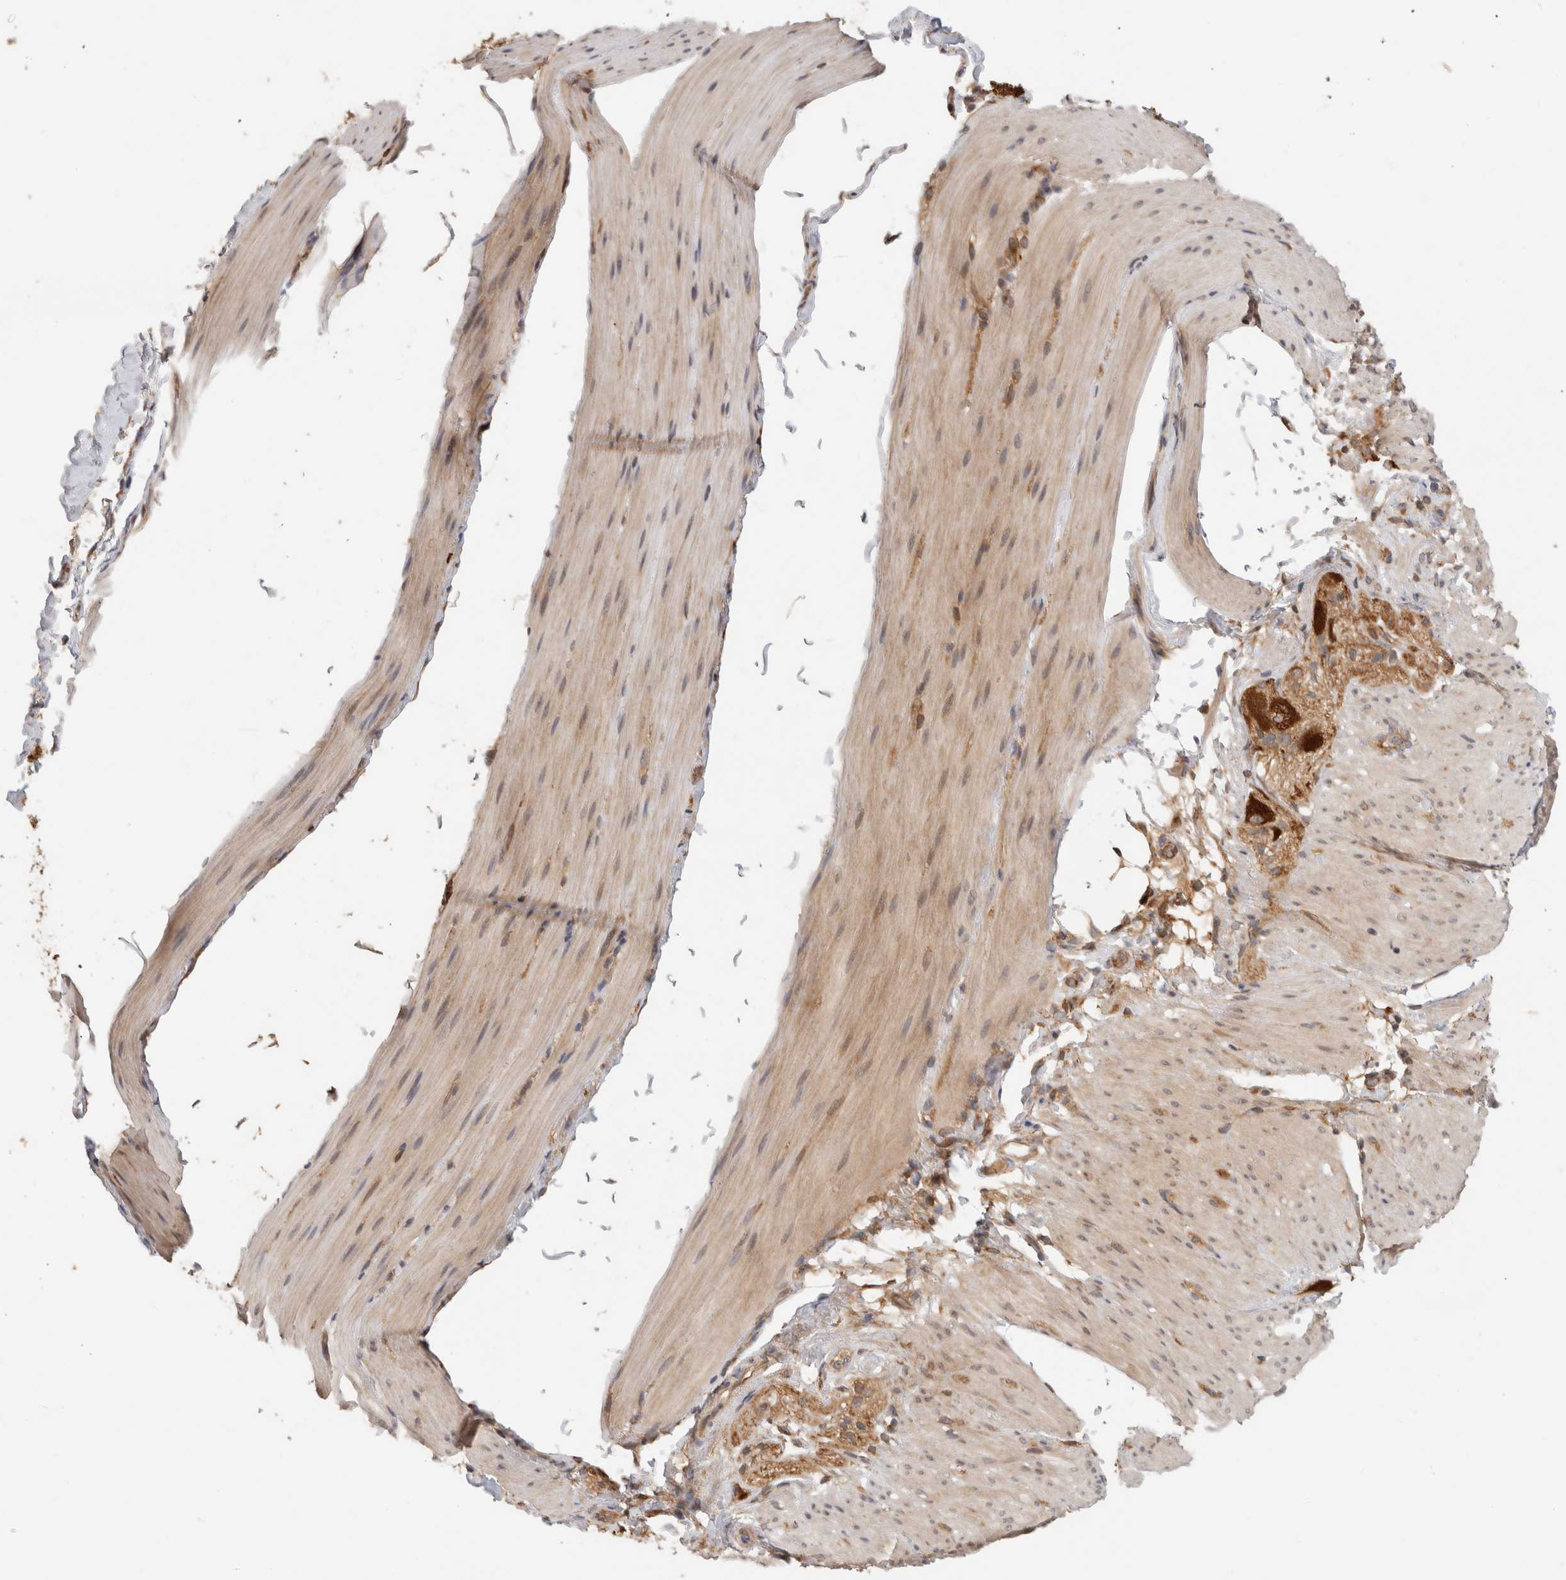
{"staining": {"intensity": "weak", "quantity": "25%-75%", "location": "cytoplasmic/membranous"}, "tissue": "smooth muscle", "cell_type": "Smooth muscle cells", "image_type": "normal", "snomed": [{"axis": "morphology", "description": "Normal tissue, NOS"}, {"axis": "topography", "description": "Smooth muscle"}, {"axis": "topography", "description": "Small intestine"}], "caption": "Immunohistochemistry (DAB) staining of normal smooth muscle shows weak cytoplasmic/membranous protein positivity in about 25%-75% of smooth muscle cells. The staining is performed using DAB (3,3'-diaminobenzidine) brown chromogen to label protein expression. The nuclei are counter-stained blue using hematoxylin.", "gene": "APOL2", "patient": {"sex": "female", "age": 84}}